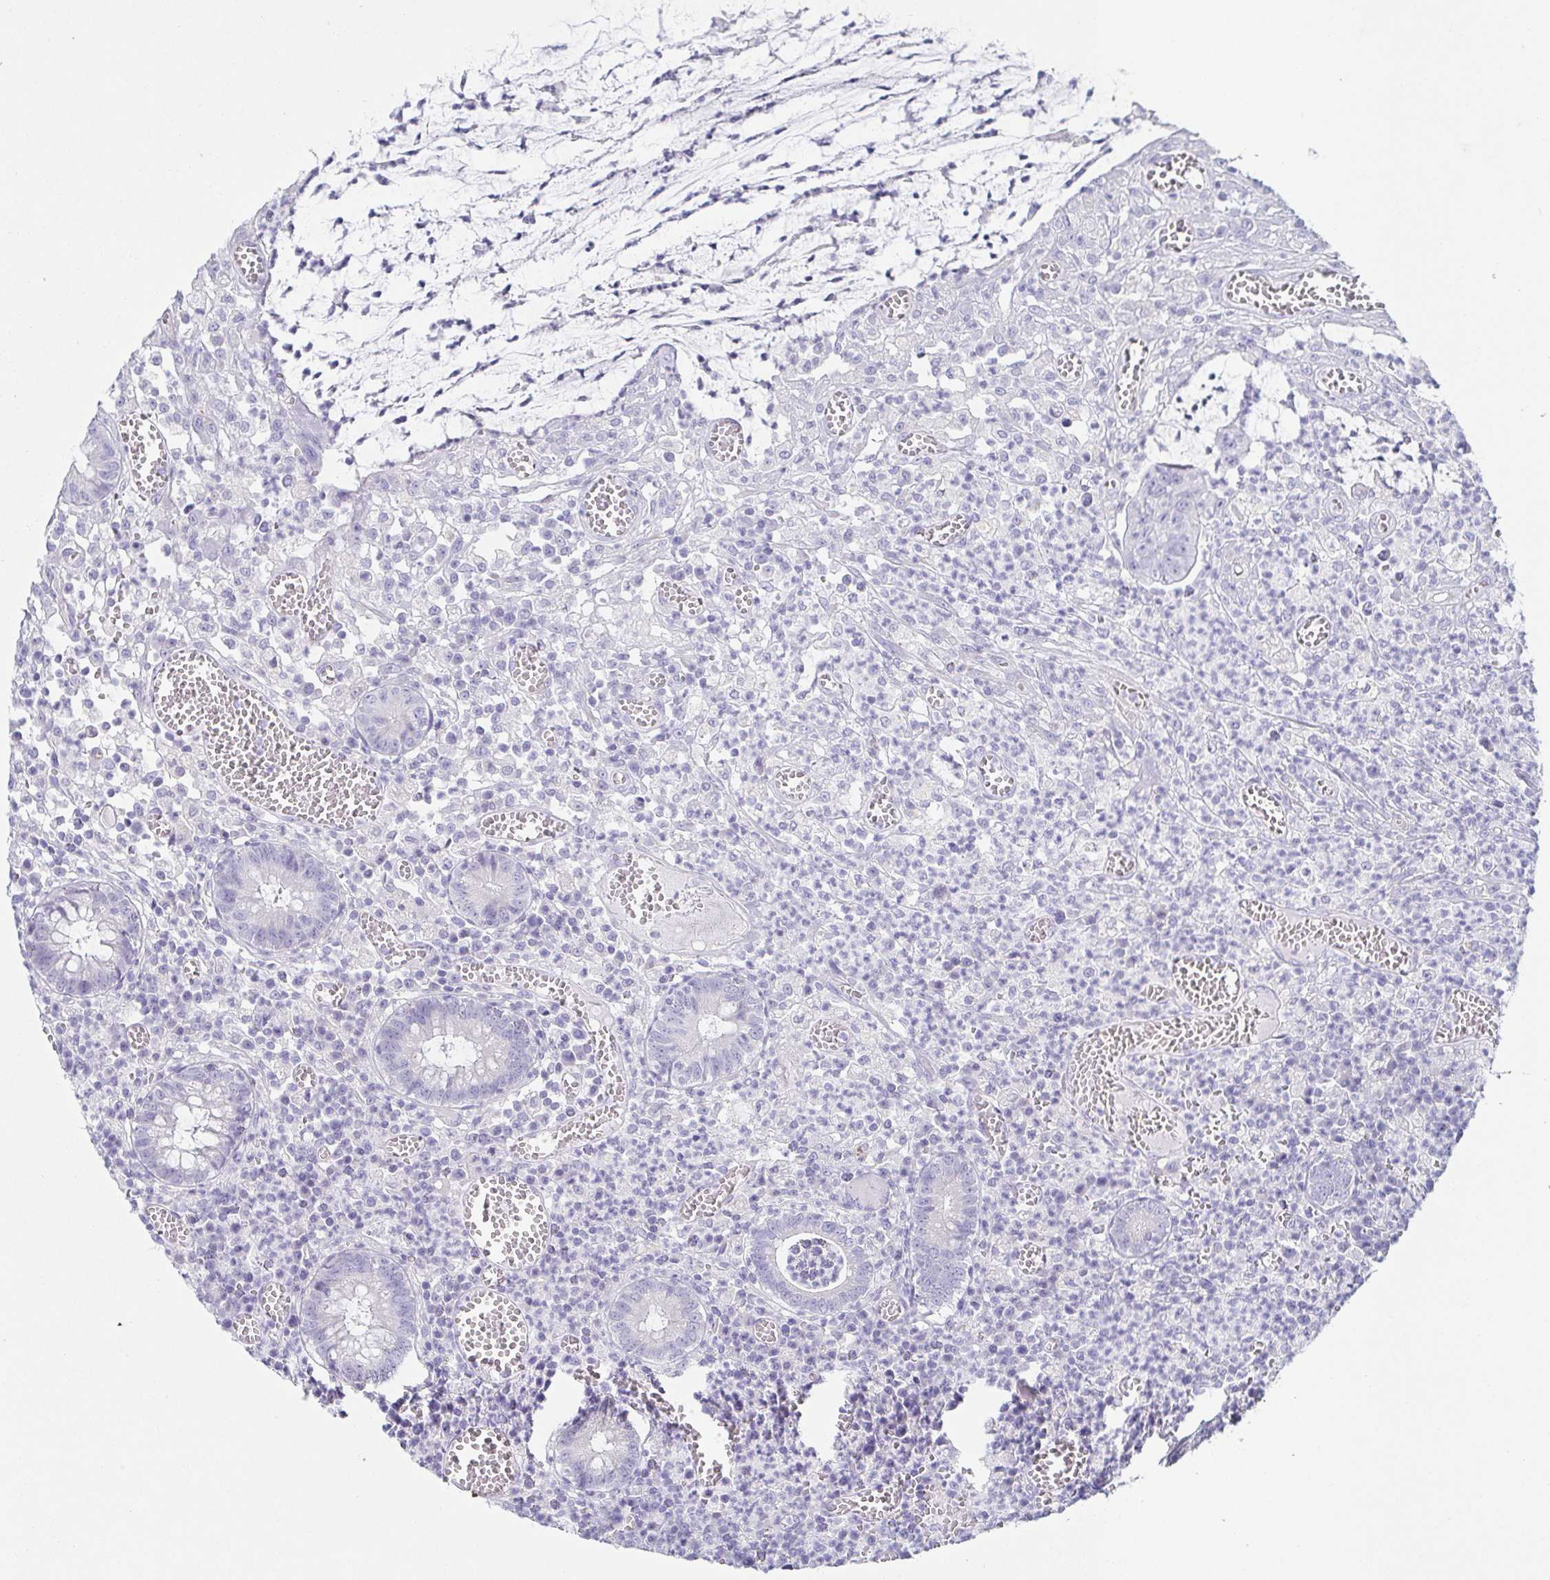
{"staining": {"intensity": "negative", "quantity": "none", "location": "none"}, "tissue": "colorectal cancer", "cell_type": "Tumor cells", "image_type": "cancer", "snomed": [{"axis": "morphology", "description": "Normal tissue, NOS"}, {"axis": "morphology", "description": "Adenocarcinoma, NOS"}, {"axis": "topography", "description": "Colon"}], "caption": "Colorectal adenocarcinoma was stained to show a protein in brown. There is no significant positivity in tumor cells.", "gene": "PRR27", "patient": {"sex": "male", "age": 65}}